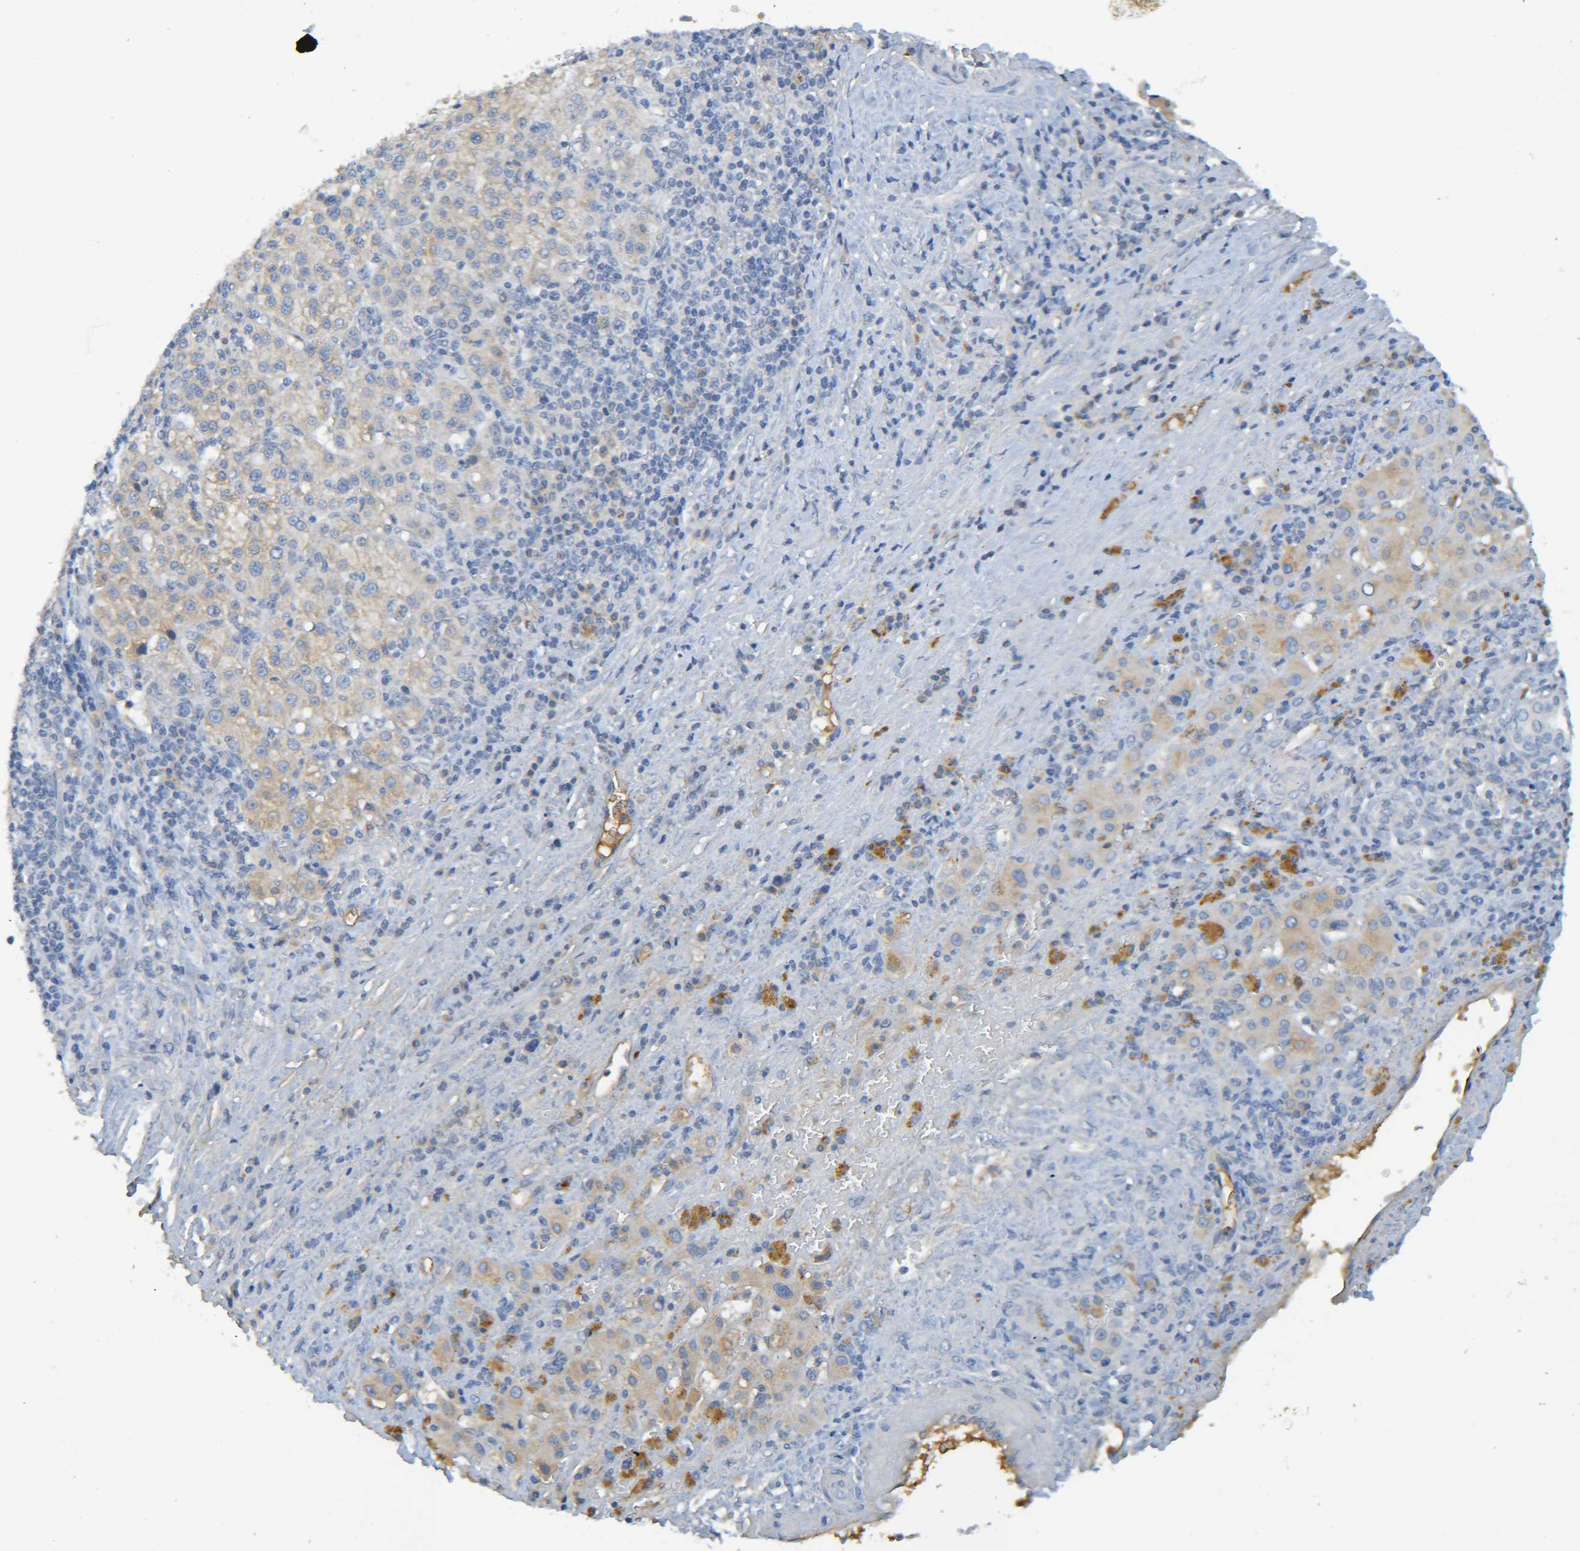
{"staining": {"intensity": "weak", "quantity": ">75%", "location": "cytoplasmic/membranous"}, "tissue": "liver cancer", "cell_type": "Tumor cells", "image_type": "cancer", "snomed": [{"axis": "morphology", "description": "Carcinoma, Hepatocellular, NOS"}, {"axis": "topography", "description": "Liver"}], "caption": "A brown stain highlights weak cytoplasmic/membranous positivity of a protein in human liver cancer (hepatocellular carcinoma) tumor cells.", "gene": "C1QA", "patient": {"sex": "female", "age": 58}}